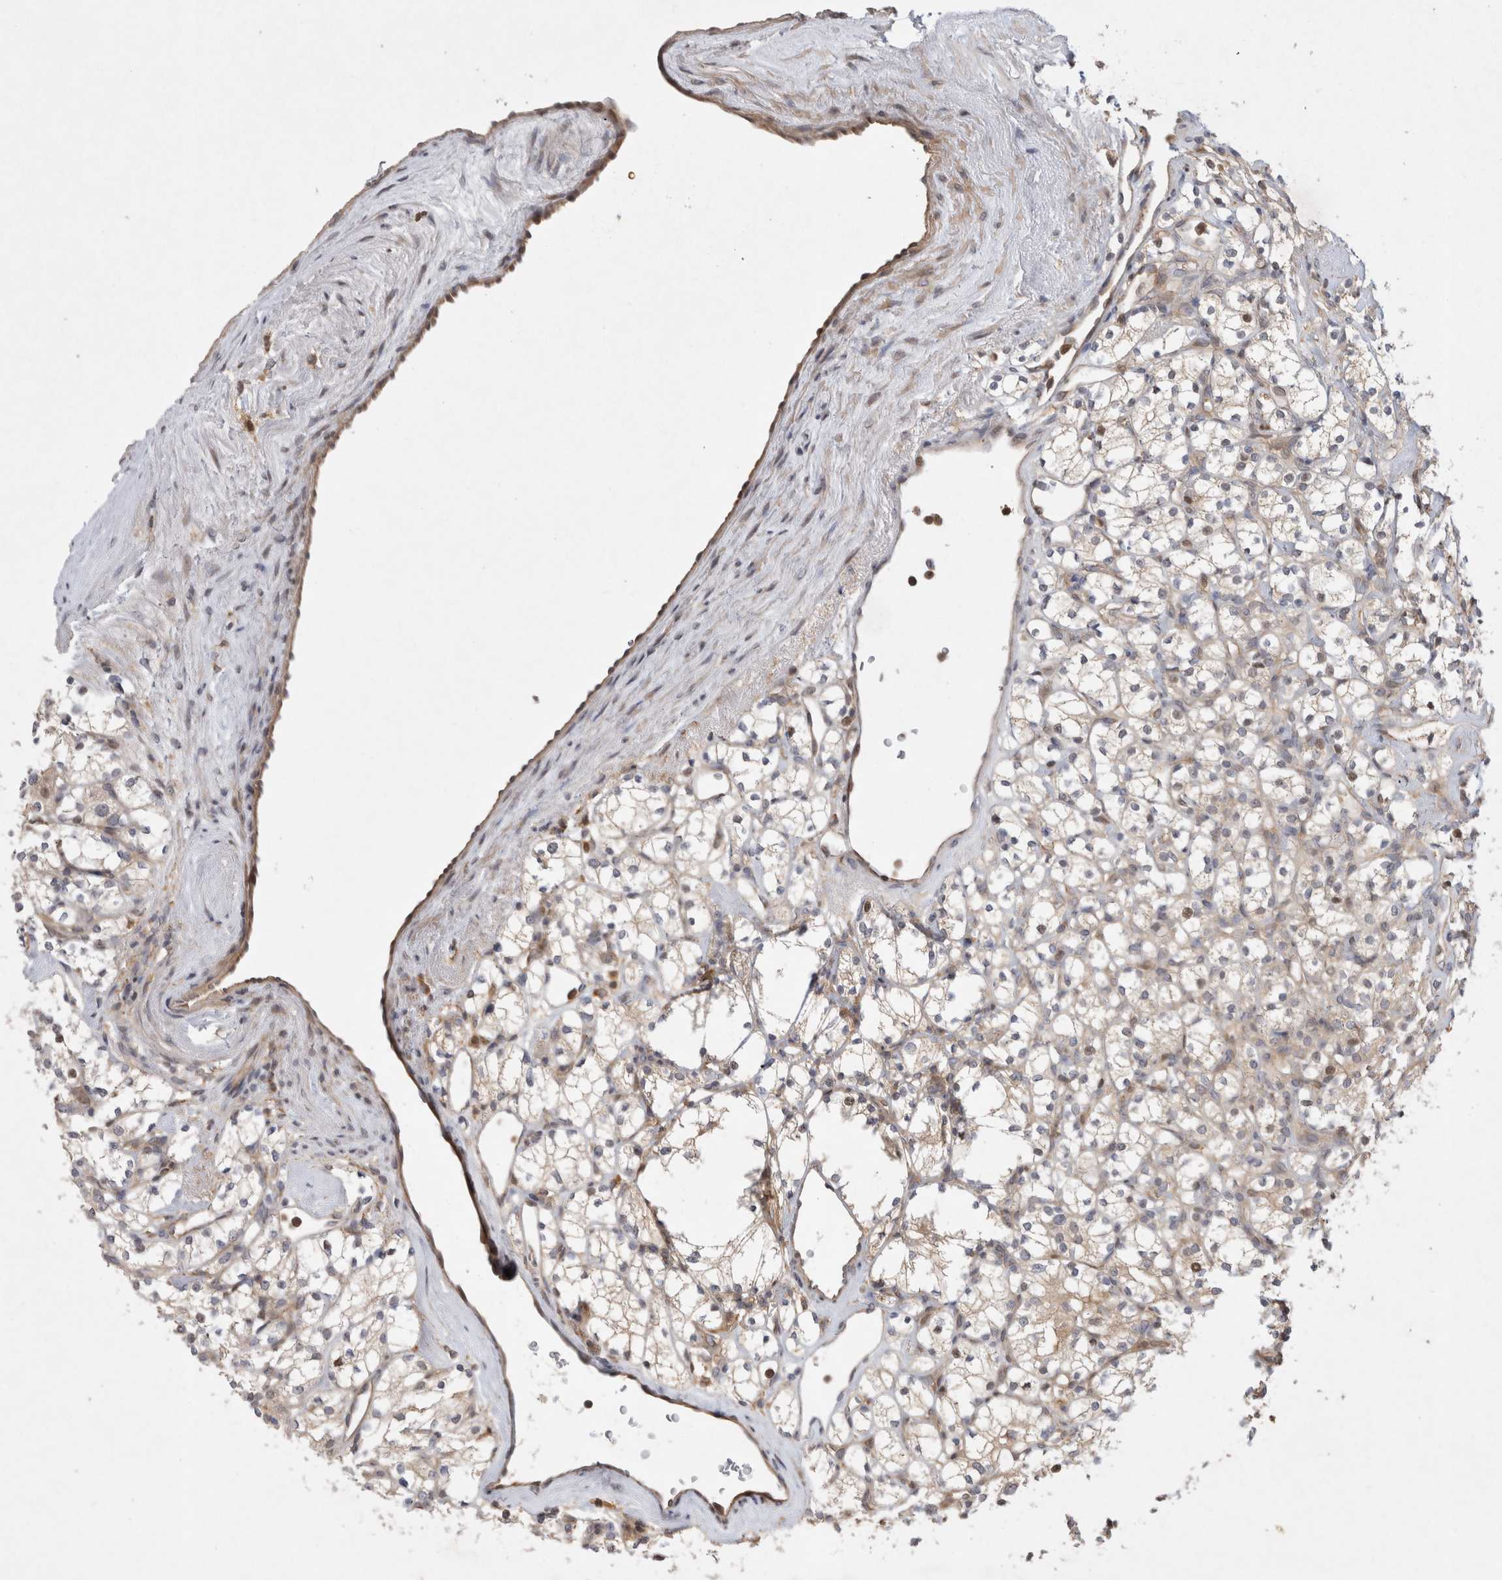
{"staining": {"intensity": "weak", "quantity": "<25%", "location": "cytoplasmic/membranous"}, "tissue": "renal cancer", "cell_type": "Tumor cells", "image_type": "cancer", "snomed": [{"axis": "morphology", "description": "Adenocarcinoma, NOS"}, {"axis": "topography", "description": "Kidney"}], "caption": "The micrograph exhibits no significant staining in tumor cells of adenocarcinoma (renal).", "gene": "HTT", "patient": {"sex": "male", "age": 77}}